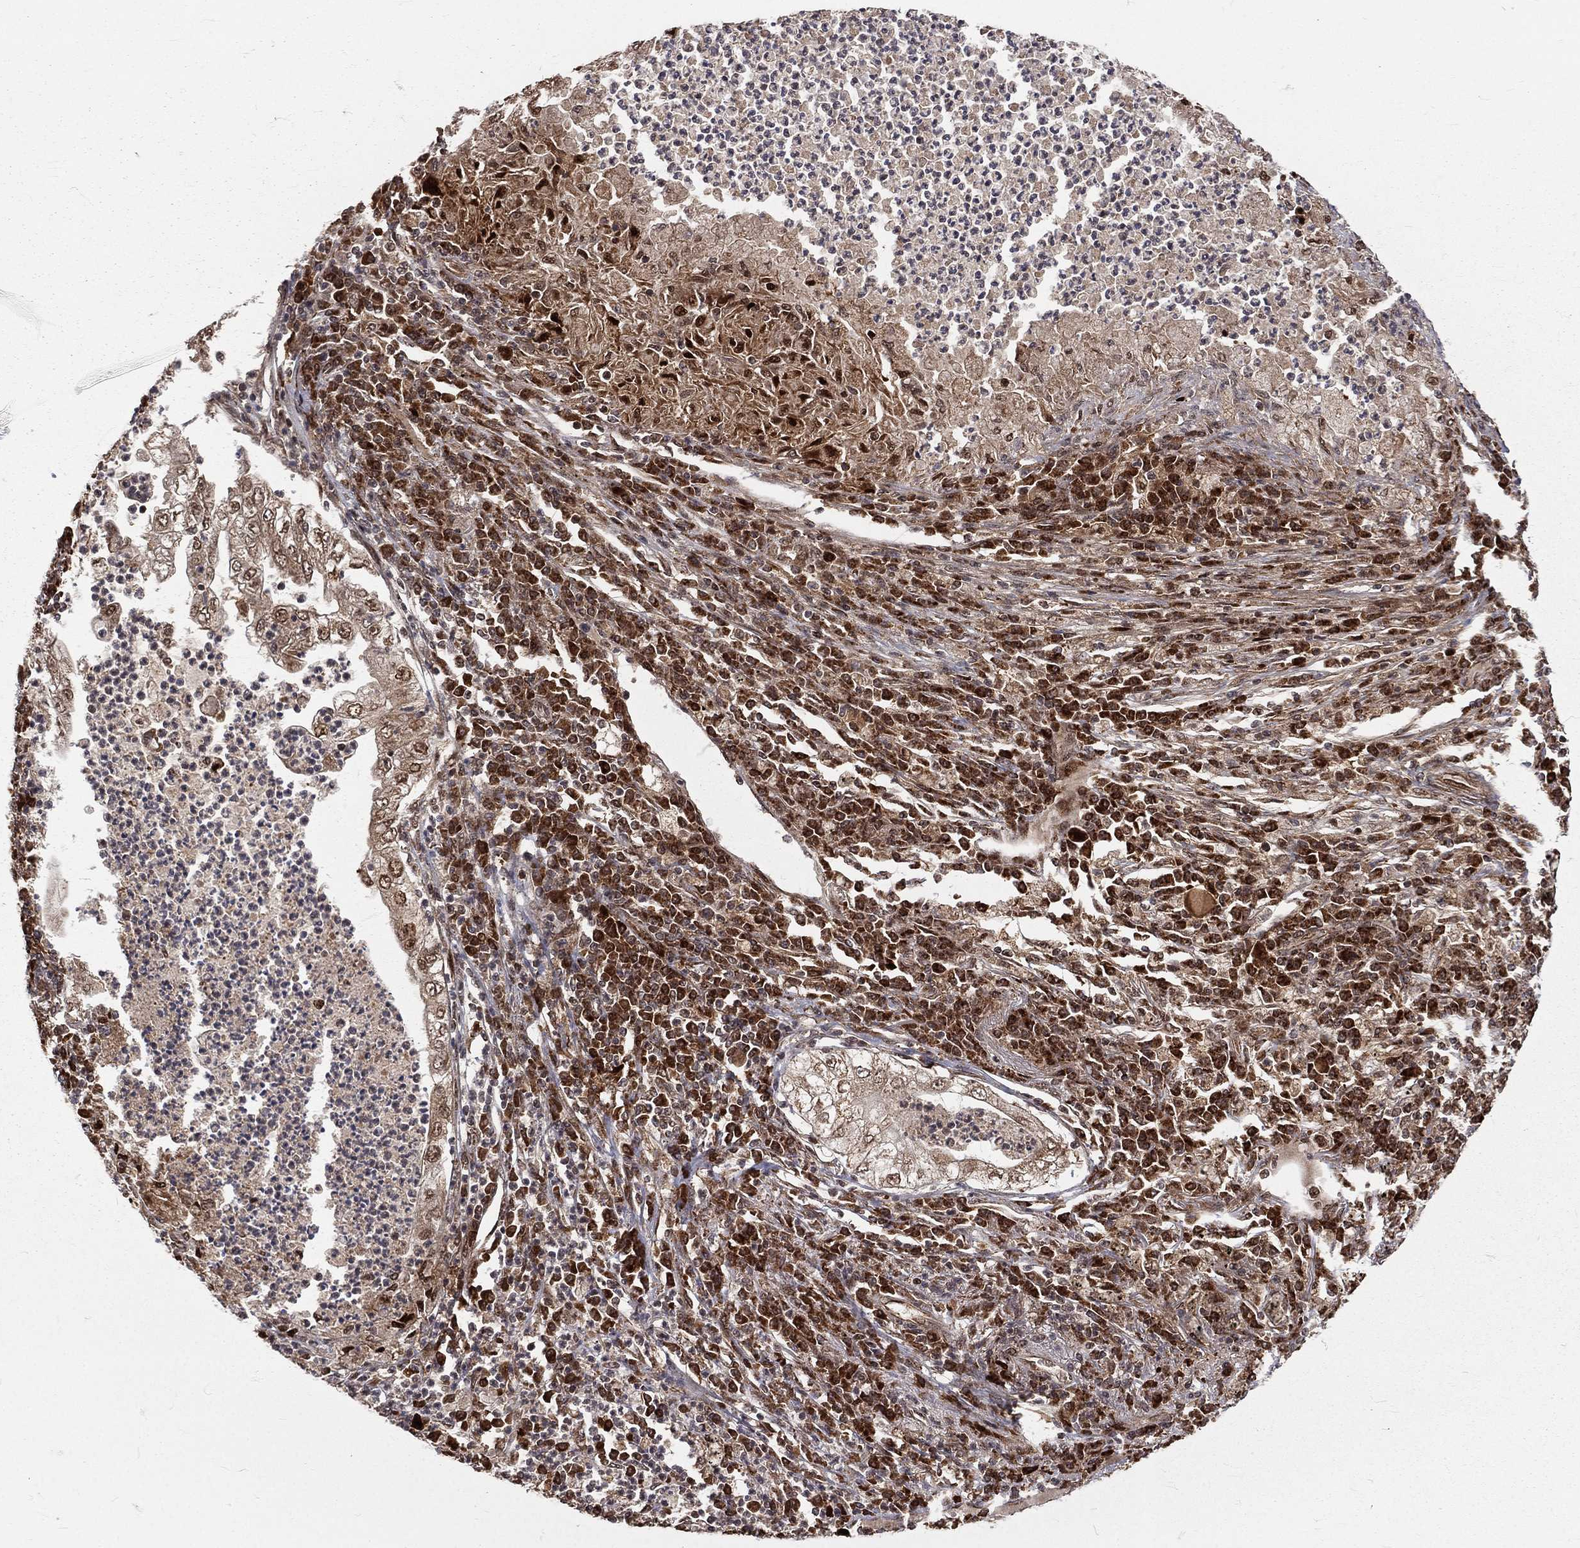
{"staining": {"intensity": "strong", "quantity": ">75%", "location": "cytoplasmic/membranous,nuclear"}, "tissue": "lung cancer", "cell_type": "Tumor cells", "image_type": "cancer", "snomed": [{"axis": "morphology", "description": "Adenocarcinoma, NOS"}, {"axis": "topography", "description": "Lung"}], "caption": "DAB immunohistochemical staining of human adenocarcinoma (lung) displays strong cytoplasmic/membranous and nuclear protein positivity in approximately >75% of tumor cells. Using DAB (brown) and hematoxylin (blue) stains, captured at high magnification using brightfield microscopy.", "gene": "MDM2", "patient": {"sex": "female", "age": 73}}